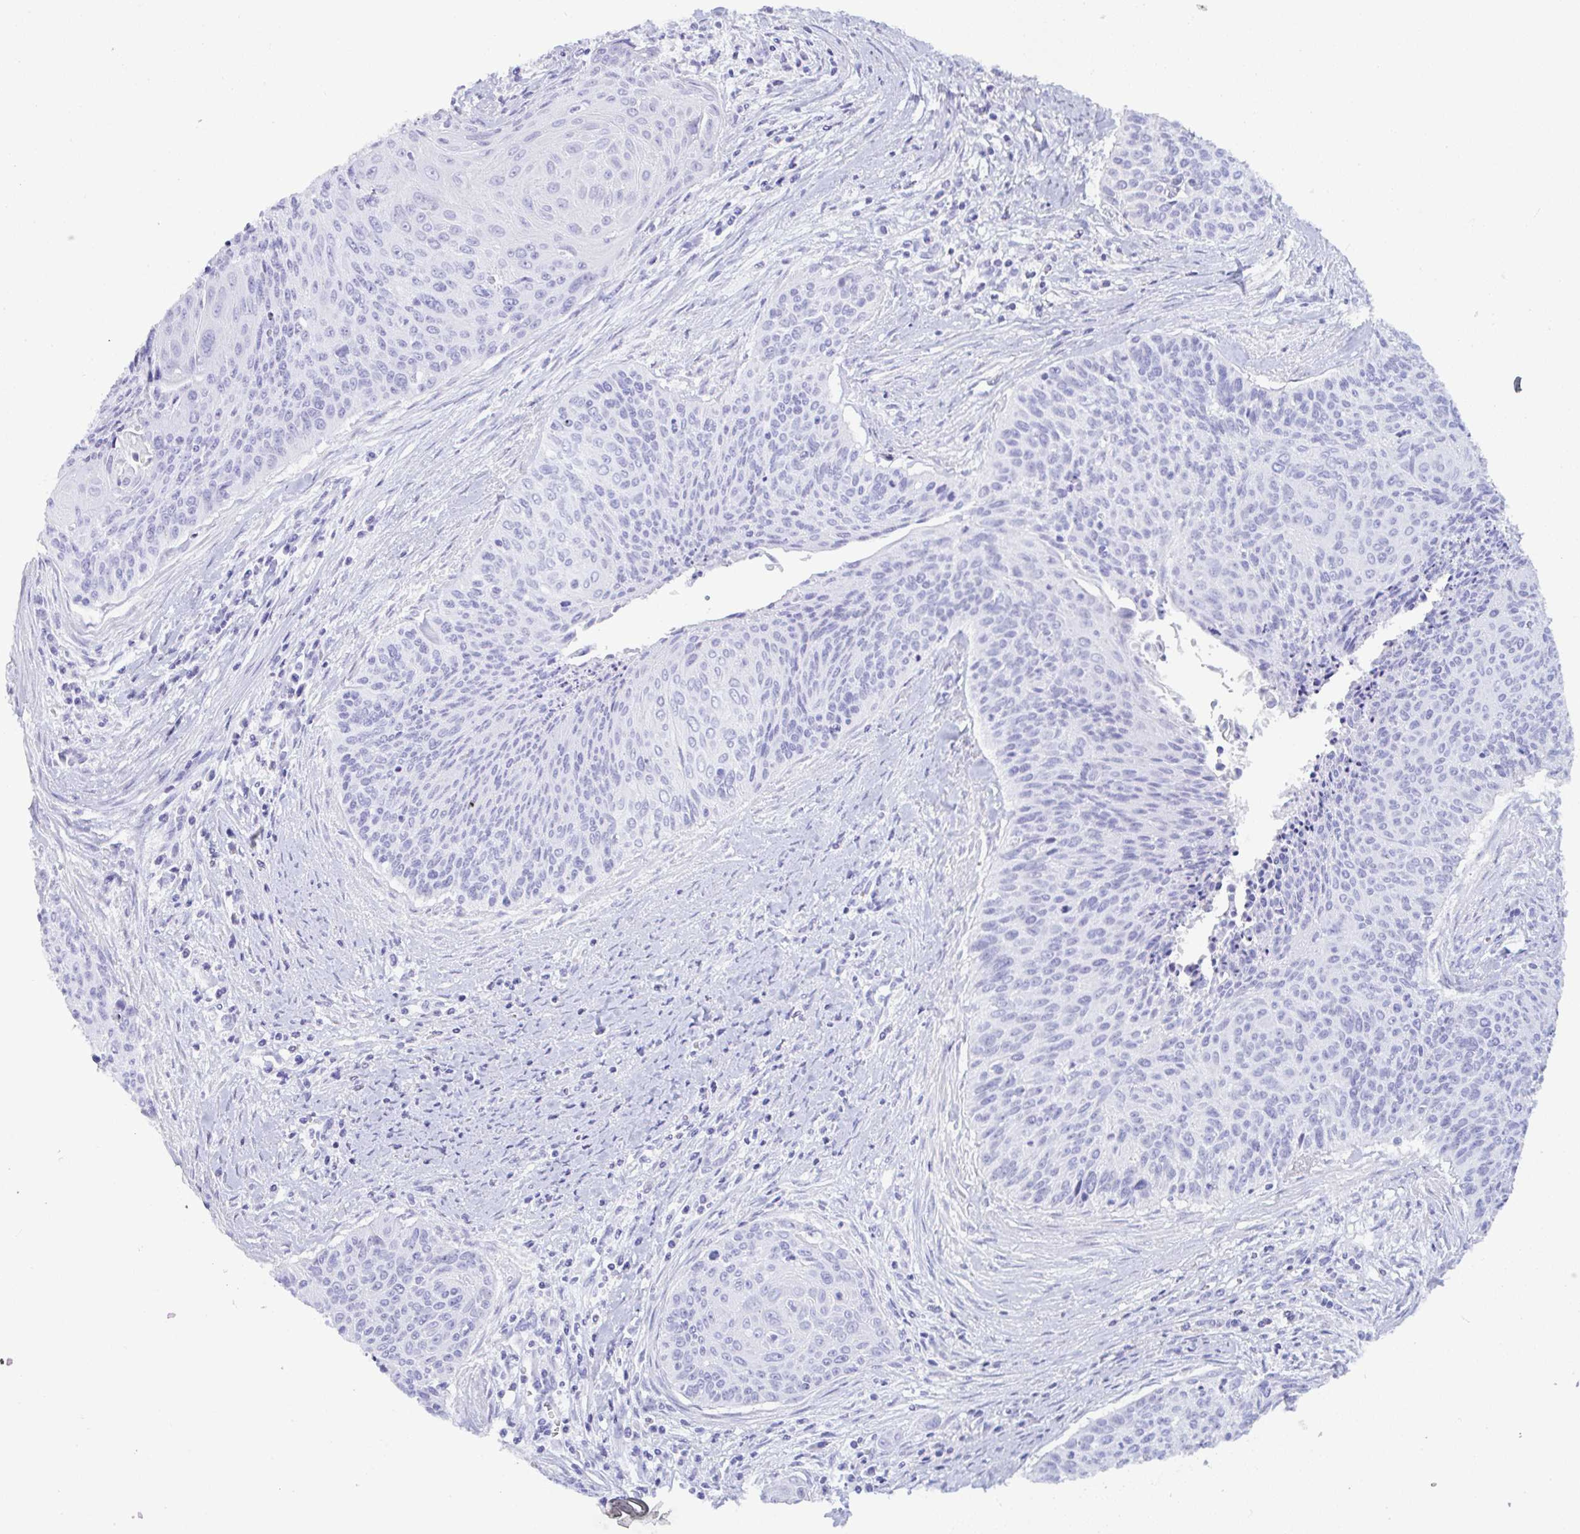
{"staining": {"intensity": "negative", "quantity": "none", "location": "none"}, "tissue": "cervical cancer", "cell_type": "Tumor cells", "image_type": "cancer", "snomed": [{"axis": "morphology", "description": "Squamous cell carcinoma, NOS"}, {"axis": "topography", "description": "Cervix"}], "caption": "High magnification brightfield microscopy of cervical cancer stained with DAB (3,3'-diaminobenzidine) (brown) and counterstained with hematoxylin (blue): tumor cells show no significant expression.", "gene": "MRGPRG", "patient": {"sex": "female", "age": 55}}